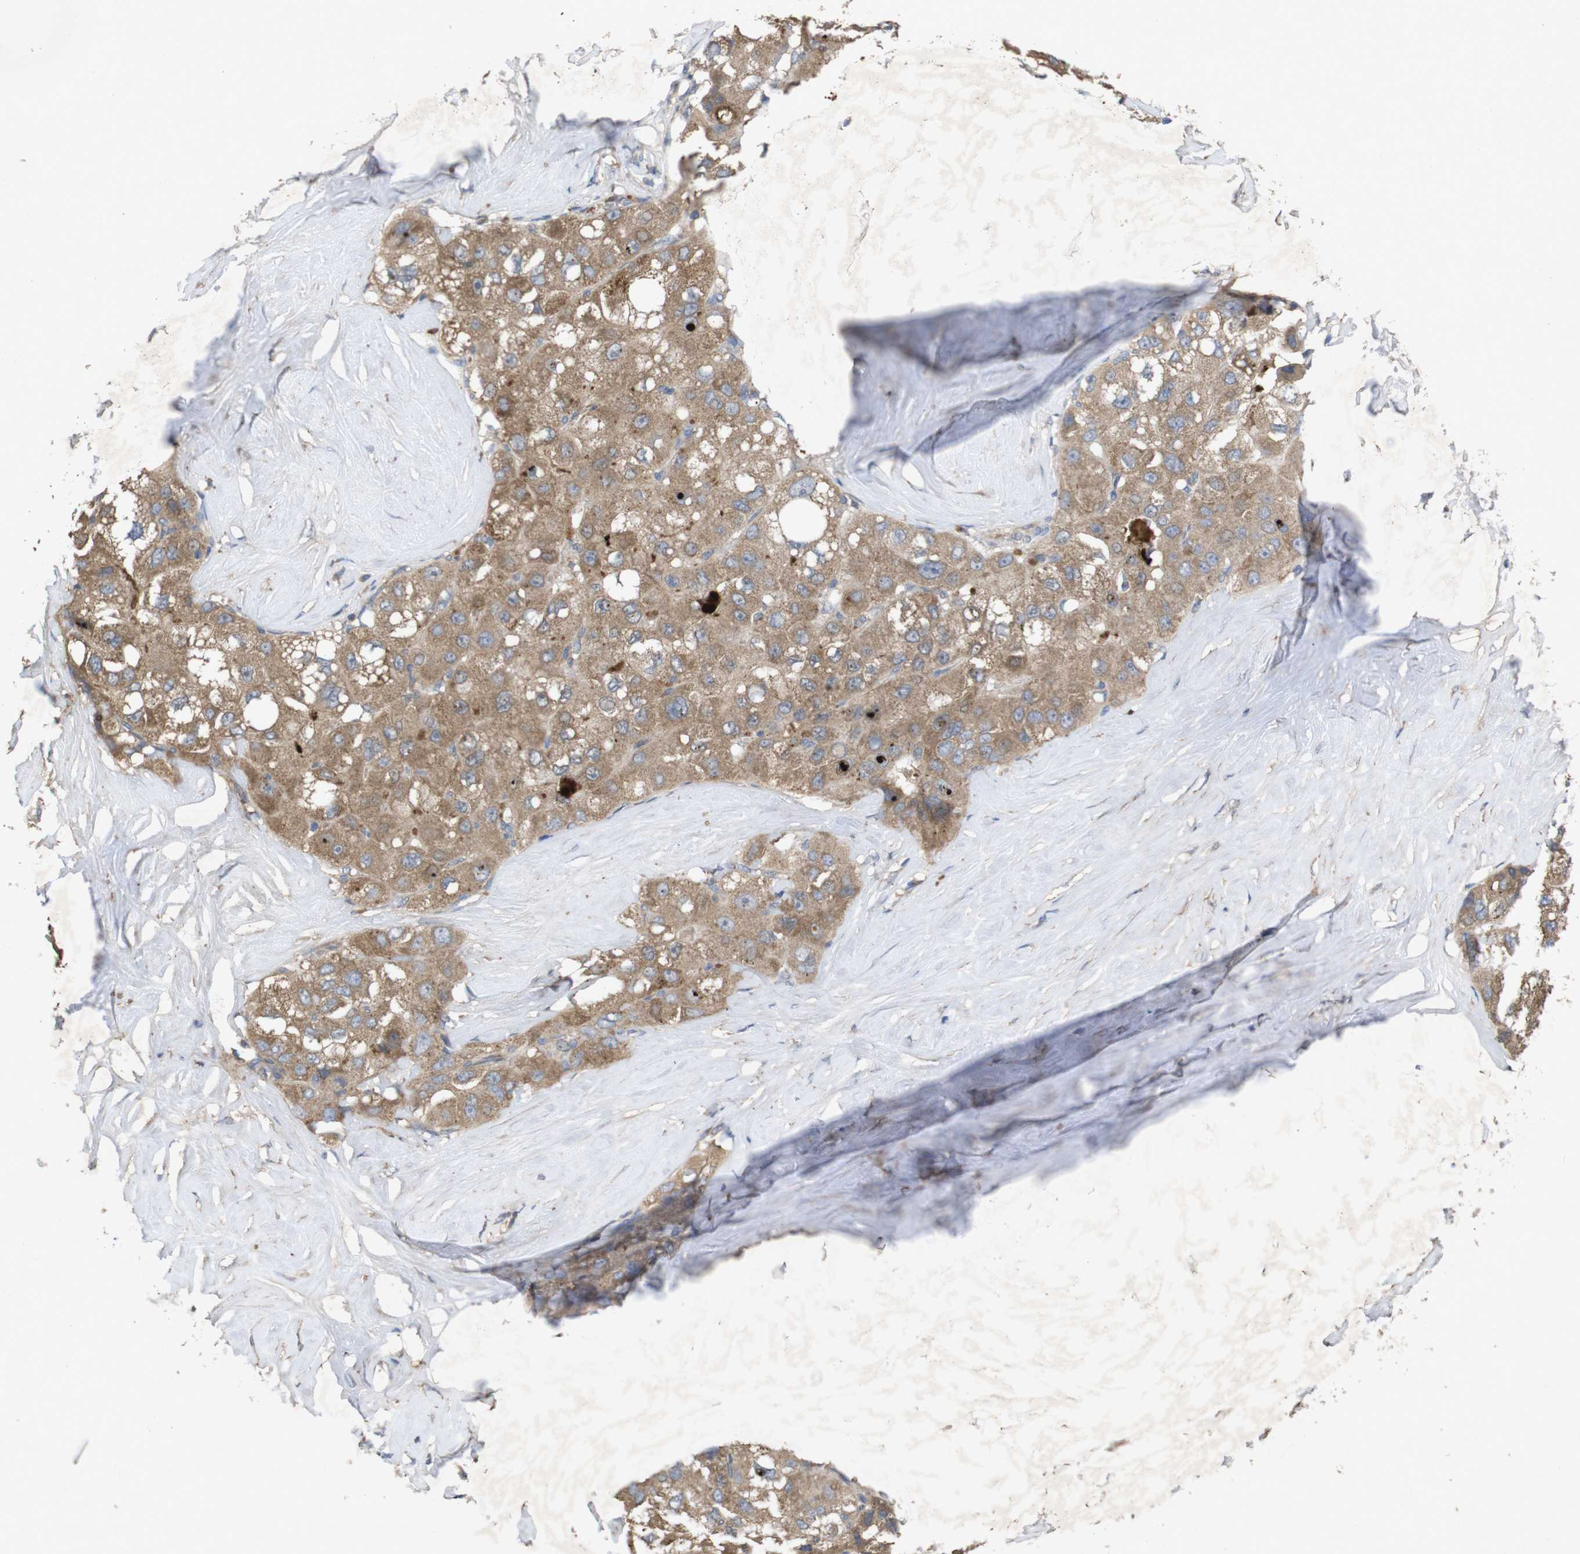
{"staining": {"intensity": "moderate", "quantity": ">75%", "location": "cytoplasmic/membranous"}, "tissue": "liver cancer", "cell_type": "Tumor cells", "image_type": "cancer", "snomed": [{"axis": "morphology", "description": "Carcinoma, Hepatocellular, NOS"}, {"axis": "topography", "description": "Liver"}], "caption": "Moderate cytoplasmic/membranous expression for a protein is identified in approximately >75% of tumor cells of liver cancer using immunohistochemistry (IHC).", "gene": "KCNS3", "patient": {"sex": "male", "age": 80}}